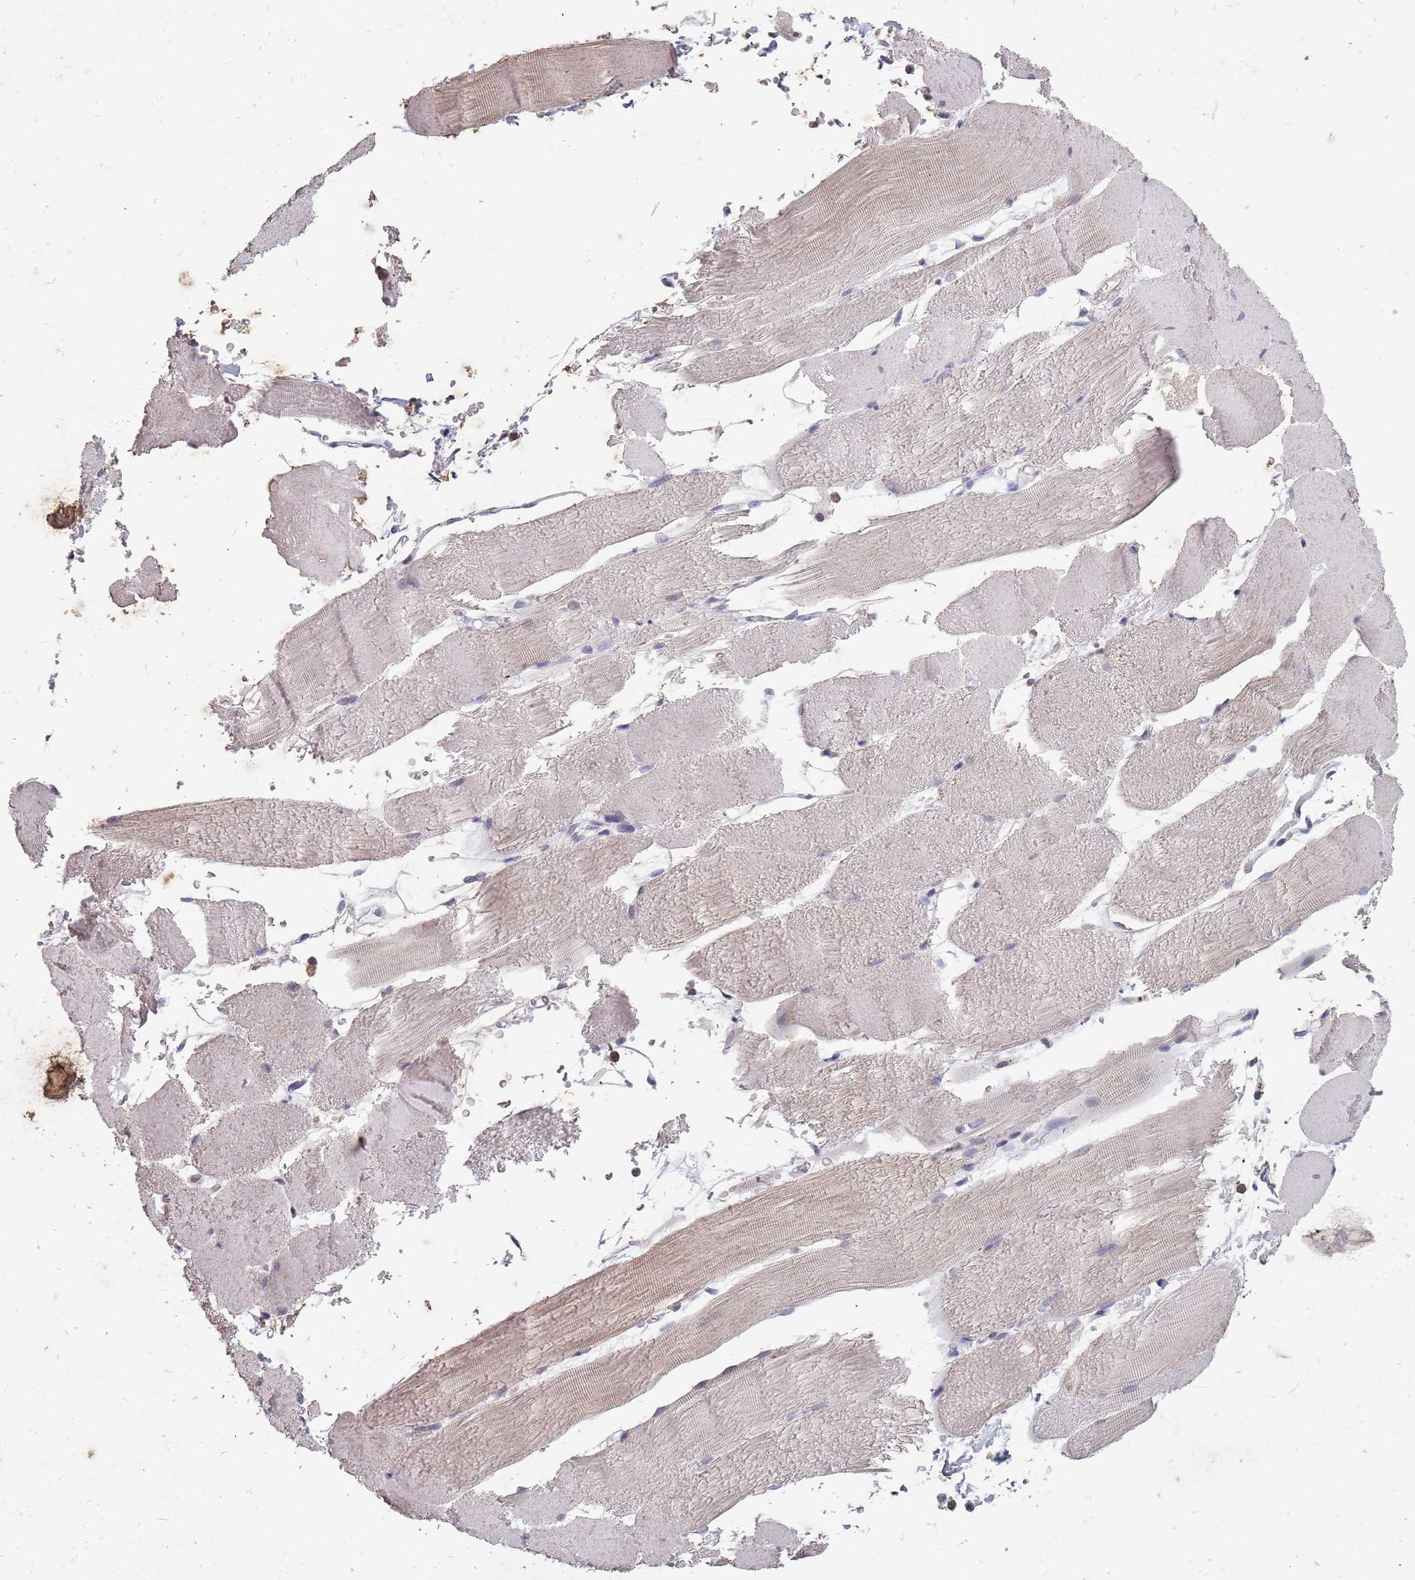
{"staining": {"intensity": "negative", "quantity": "none", "location": "none"}, "tissue": "skeletal muscle", "cell_type": "Myocytes", "image_type": "normal", "snomed": [{"axis": "morphology", "description": "Normal tissue, NOS"}, {"axis": "topography", "description": "Skeletal muscle"}, {"axis": "topography", "description": "Parathyroid gland"}], "caption": "Immunohistochemical staining of normal skeletal muscle reveals no significant positivity in myocytes.", "gene": "NEK6", "patient": {"sex": "female", "age": 37}}